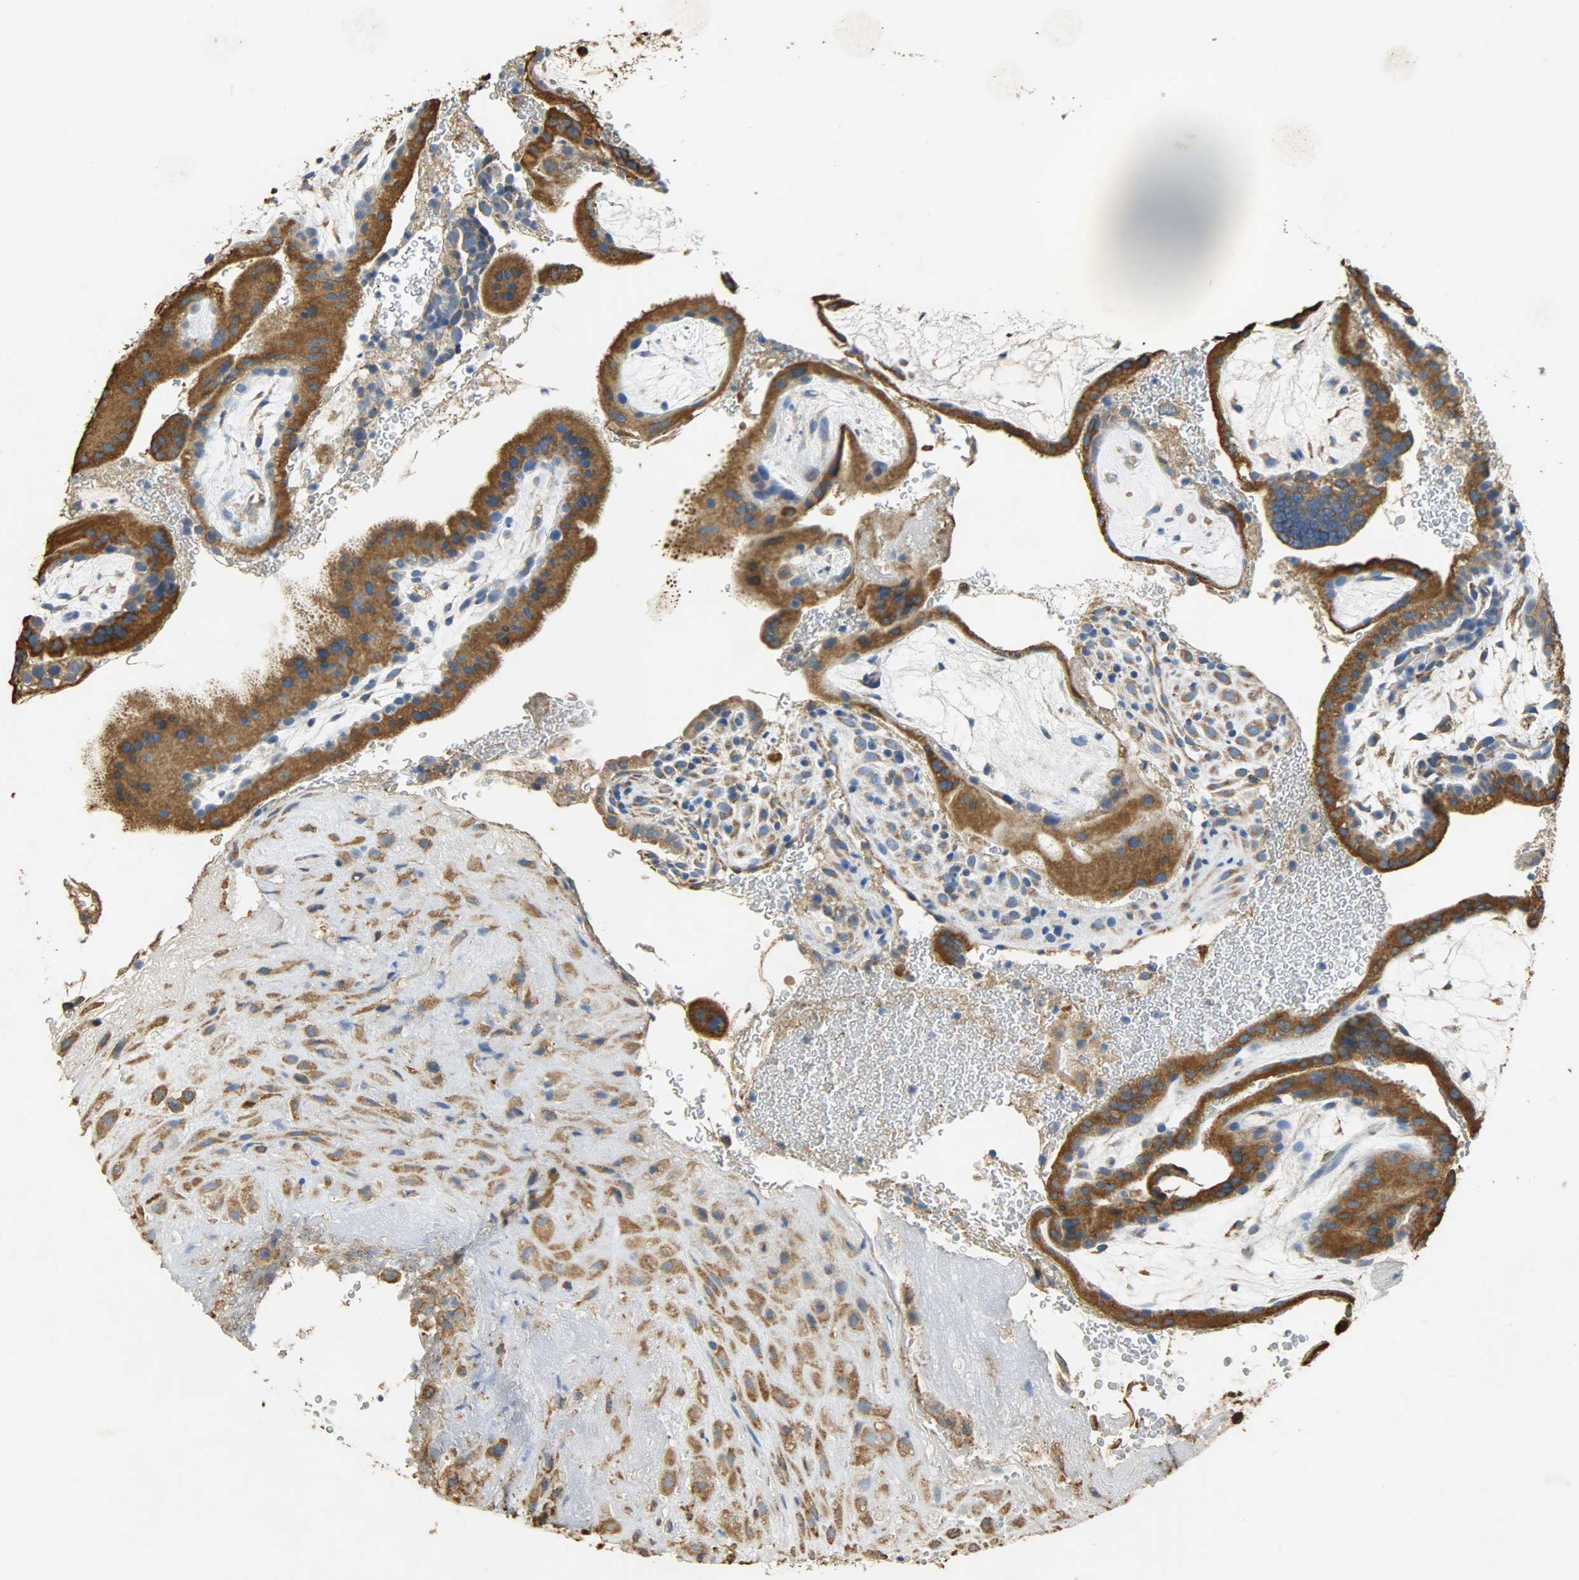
{"staining": {"intensity": "strong", "quantity": ">75%", "location": "cytoplasmic/membranous"}, "tissue": "placenta", "cell_type": "Decidual cells", "image_type": "normal", "snomed": [{"axis": "morphology", "description": "Normal tissue, NOS"}, {"axis": "topography", "description": "Placenta"}], "caption": "Brown immunohistochemical staining in unremarkable human placenta reveals strong cytoplasmic/membranous staining in approximately >75% of decidual cells.", "gene": "HSPA5", "patient": {"sex": "female", "age": 19}}